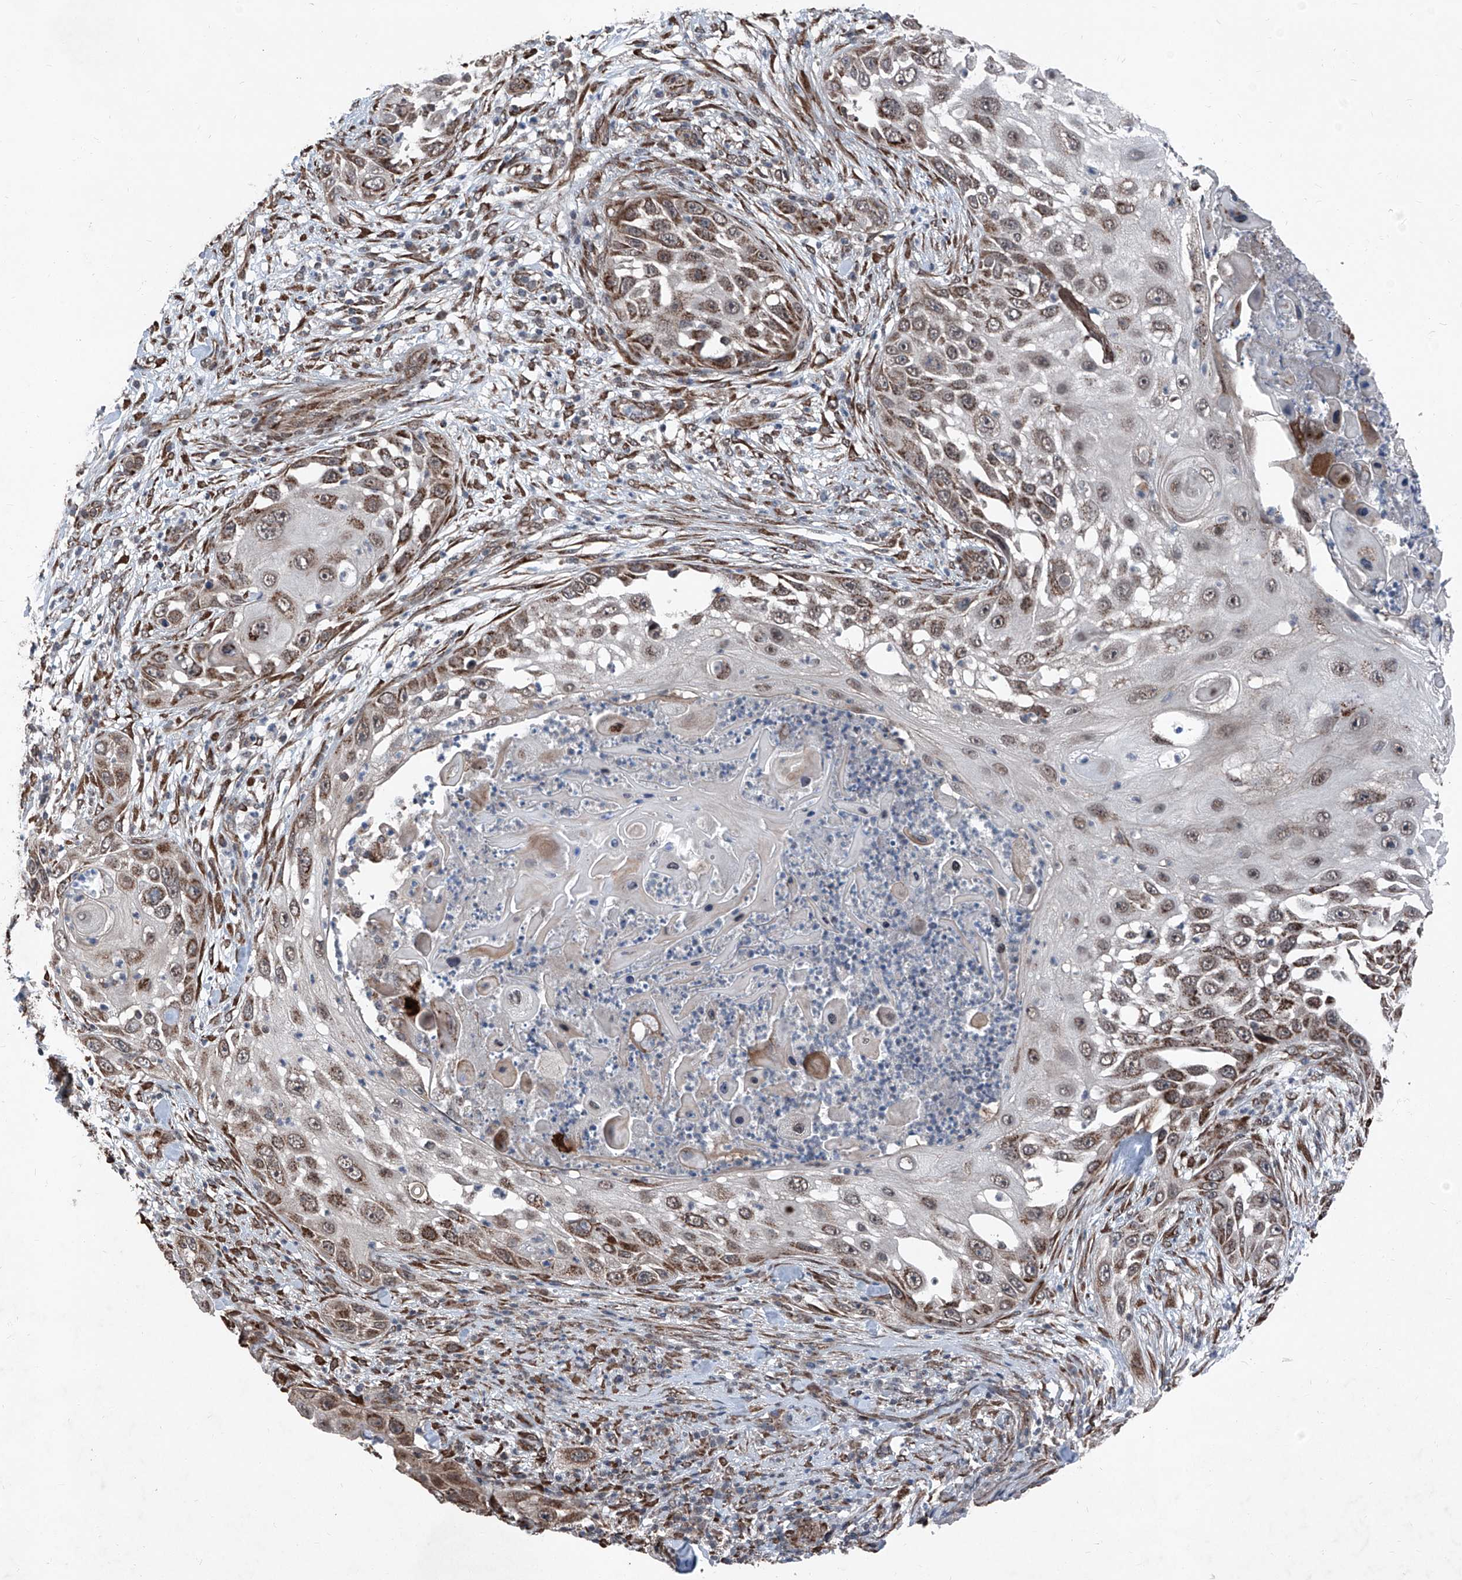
{"staining": {"intensity": "strong", "quantity": "25%-75%", "location": "cytoplasmic/membranous"}, "tissue": "skin cancer", "cell_type": "Tumor cells", "image_type": "cancer", "snomed": [{"axis": "morphology", "description": "Squamous cell carcinoma, NOS"}, {"axis": "topography", "description": "Skin"}], "caption": "About 25%-75% of tumor cells in human skin cancer demonstrate strong cytoplasmic/membranous protein positivity as visualized by brown immunohistochemical staining.", "gene": "COA7", "patient": {"sex": "female", "age": 44}}